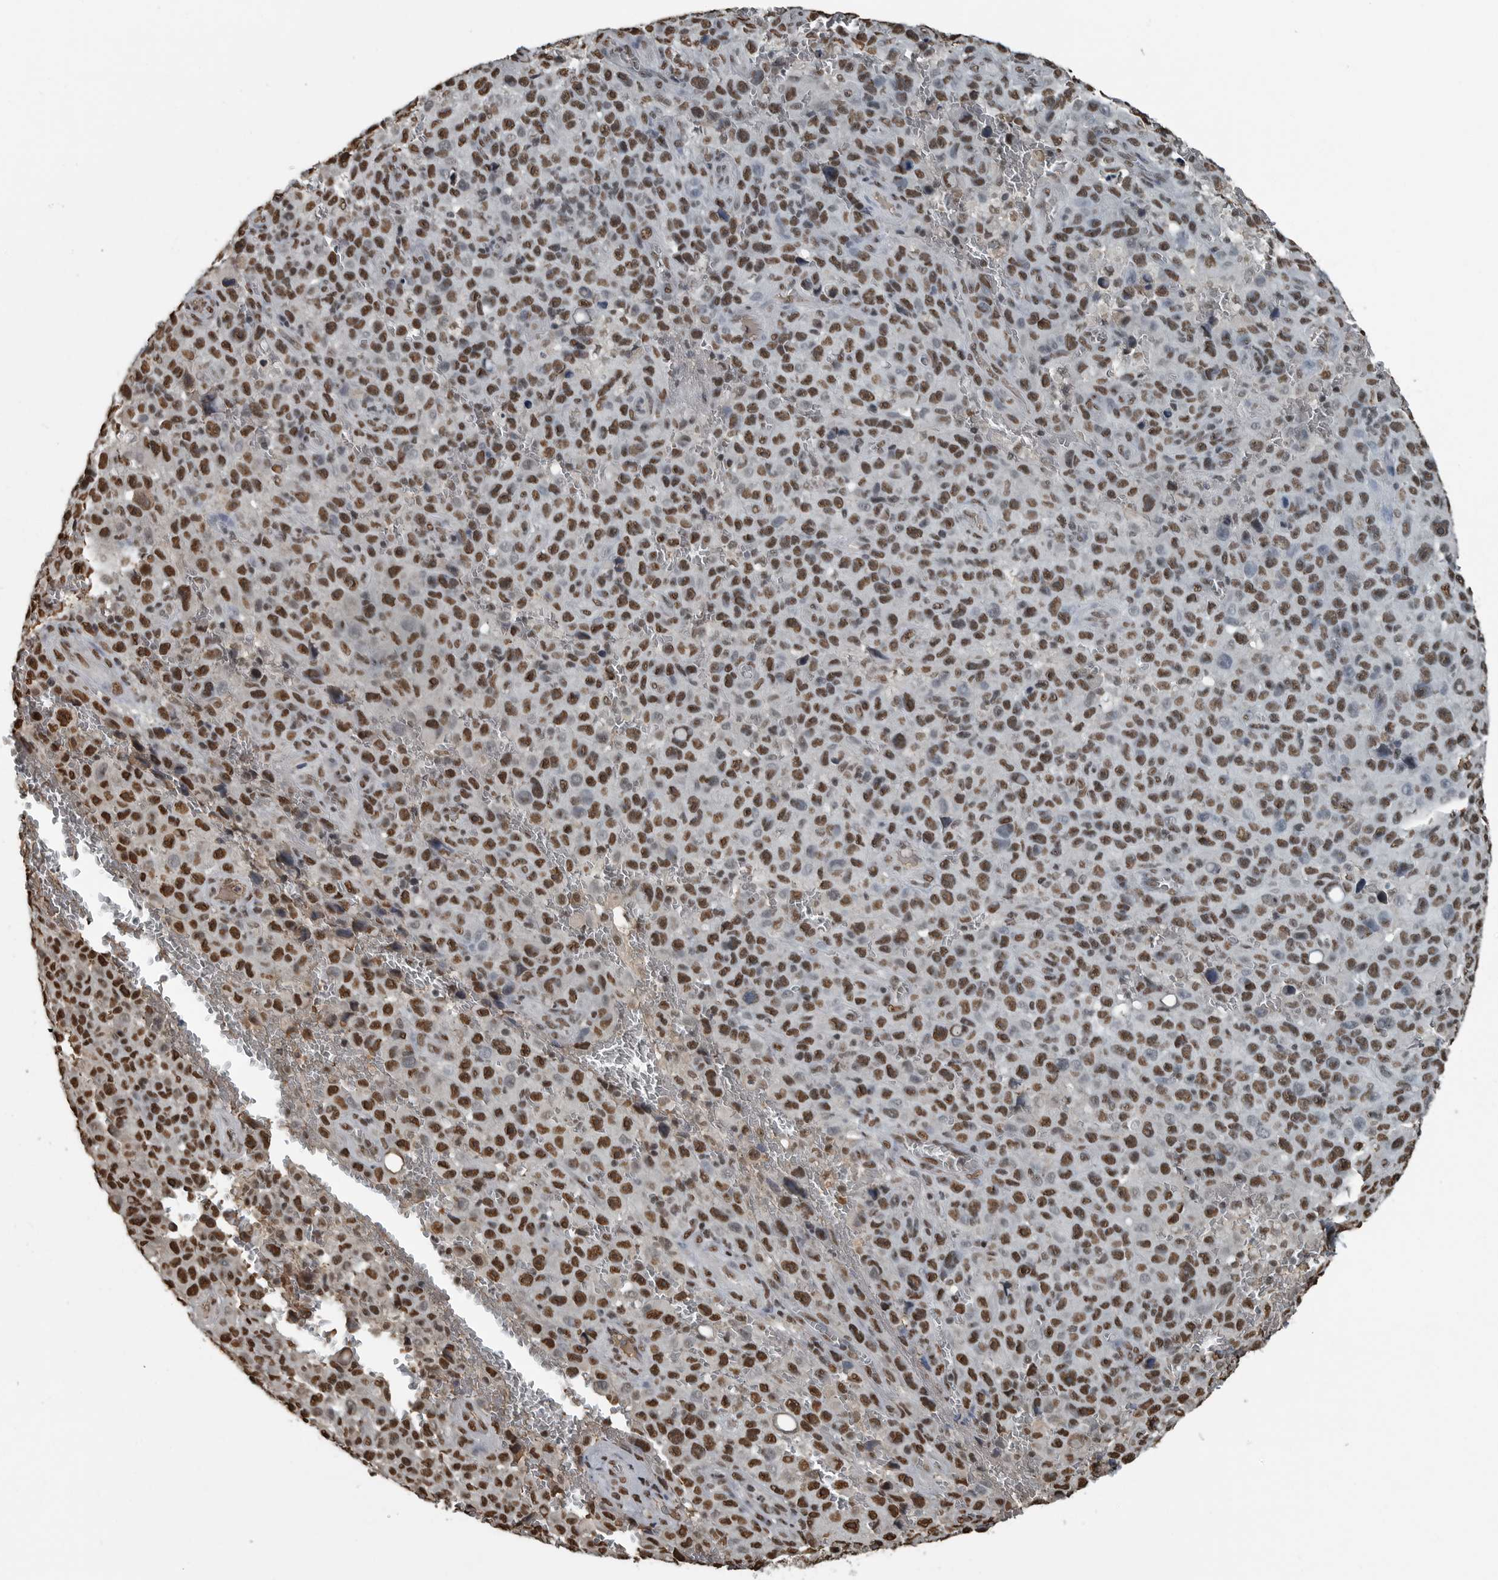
{"staining": {"intensity": "strong", "quantity": ">75%", "location": "nuclear"}, "tissue": "melanoma", "cell_type": "Tumor cells", "image_type": "cancer", "snomed": [{"axis": "morphology", "description": "Malignant melanoma, NOS"}, {"axis": "topography", "description": "Skin"}], "caption": "Melanoma stained with DAB (3,3'-diaminobenzidine) immunohistochemistry (IHC) displays high levels of strong nuclear expression in about >75% of tumor cells.", "gene": "TGS1", "patient": {"sex": "female", "age": 82}}